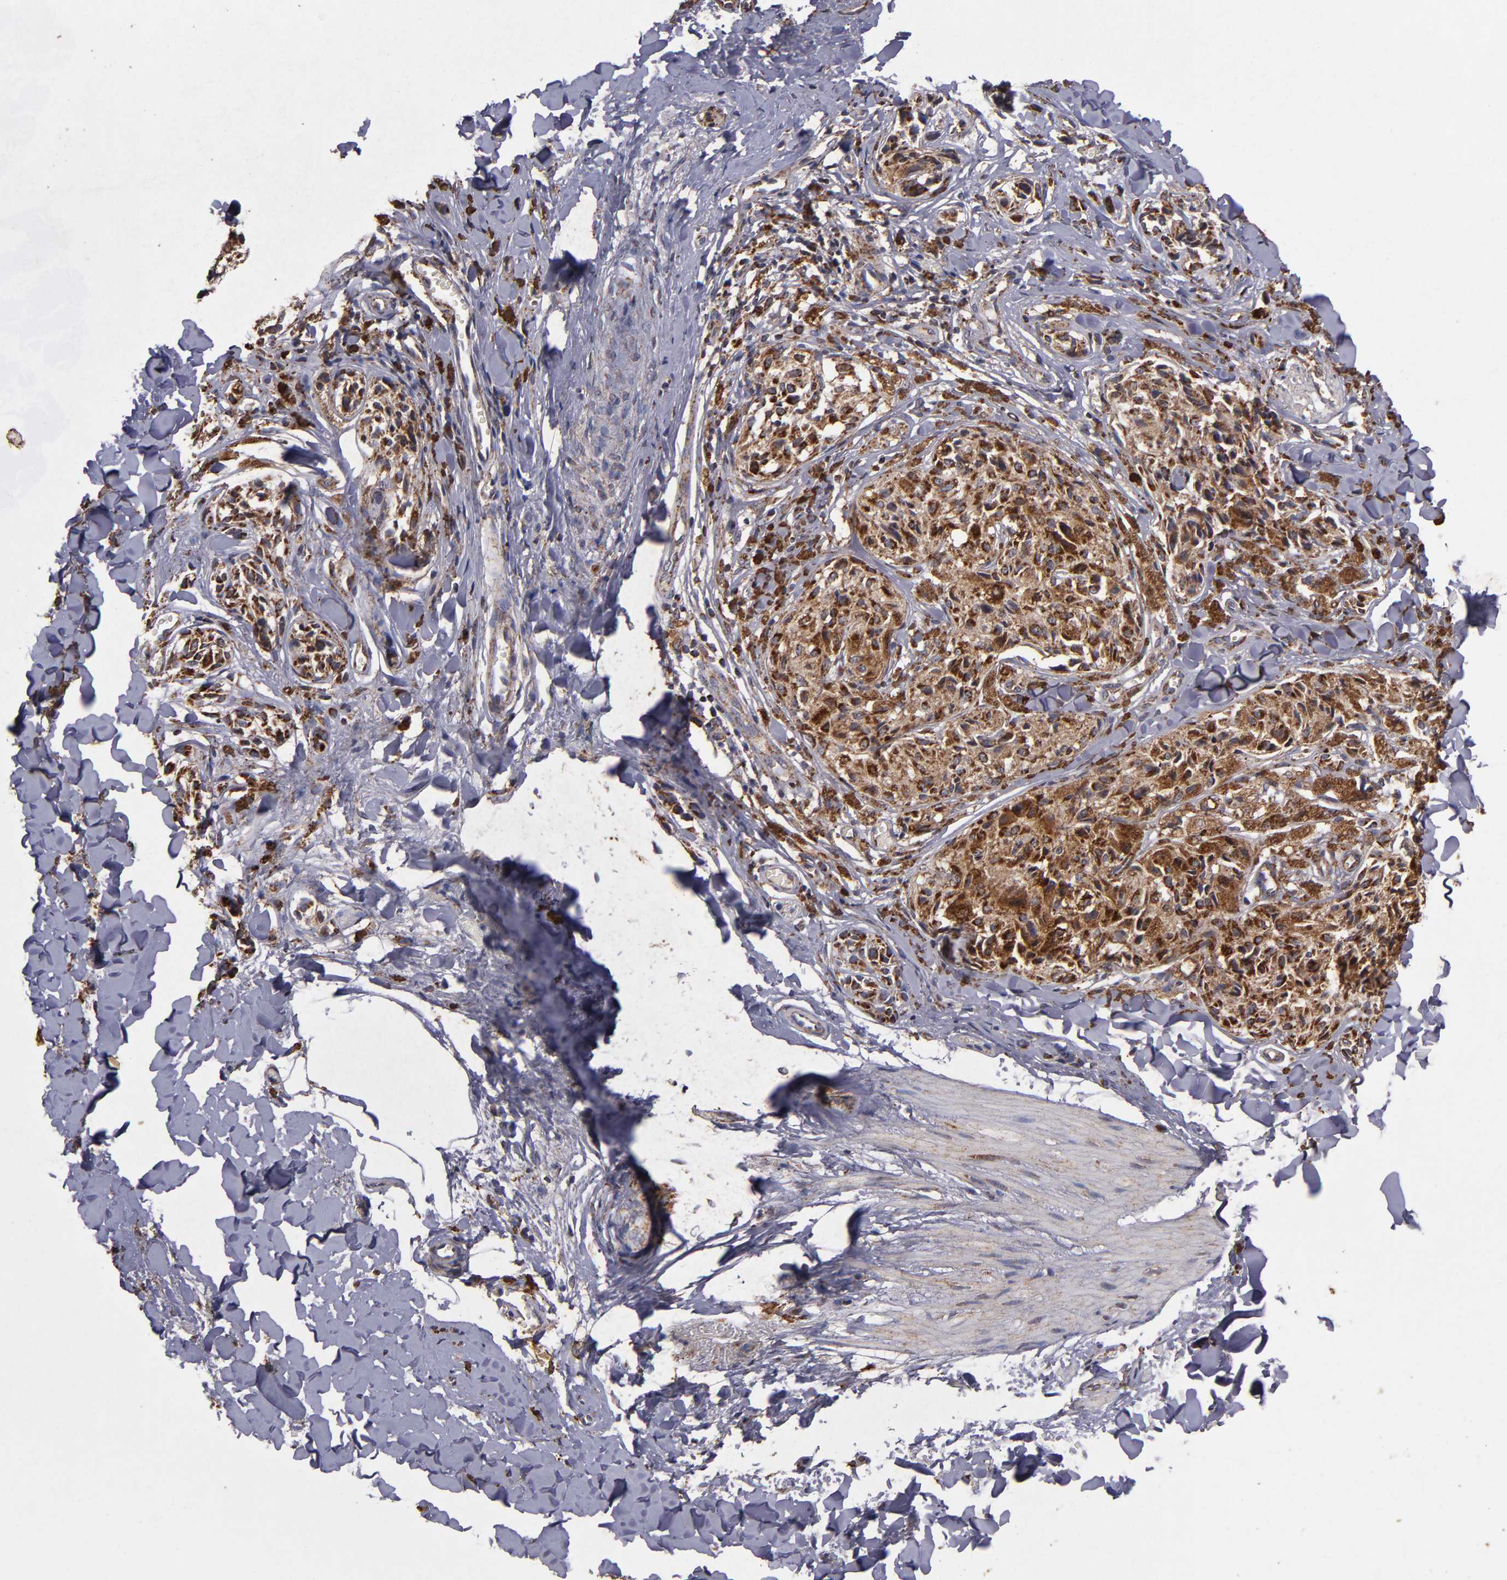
{"staining": {"intensity": "strong", "quantity": ">75%", "location": "cytoplasmic/membranous"}, "tissue": "melanoma", "cell_type": "Tumor cells", "image_type": "cancer", "snomed": [{"axis": "morphology", "description": "Malignant melanoma, Metastatic site"}, {"axis": "topography", "description": "Skin"}], "caption": "High-magnification brightfield microscopy of malignant melanoma (metastatic site) stained with DAB (brown) and counterstained with hematoxylin (blue). tumor cells exhibit strong cytoplasmic/membranous expression is seen in about>75% of cells.", "gene": "TIMM9", "patient": {"sex": "female", "age": 66}}